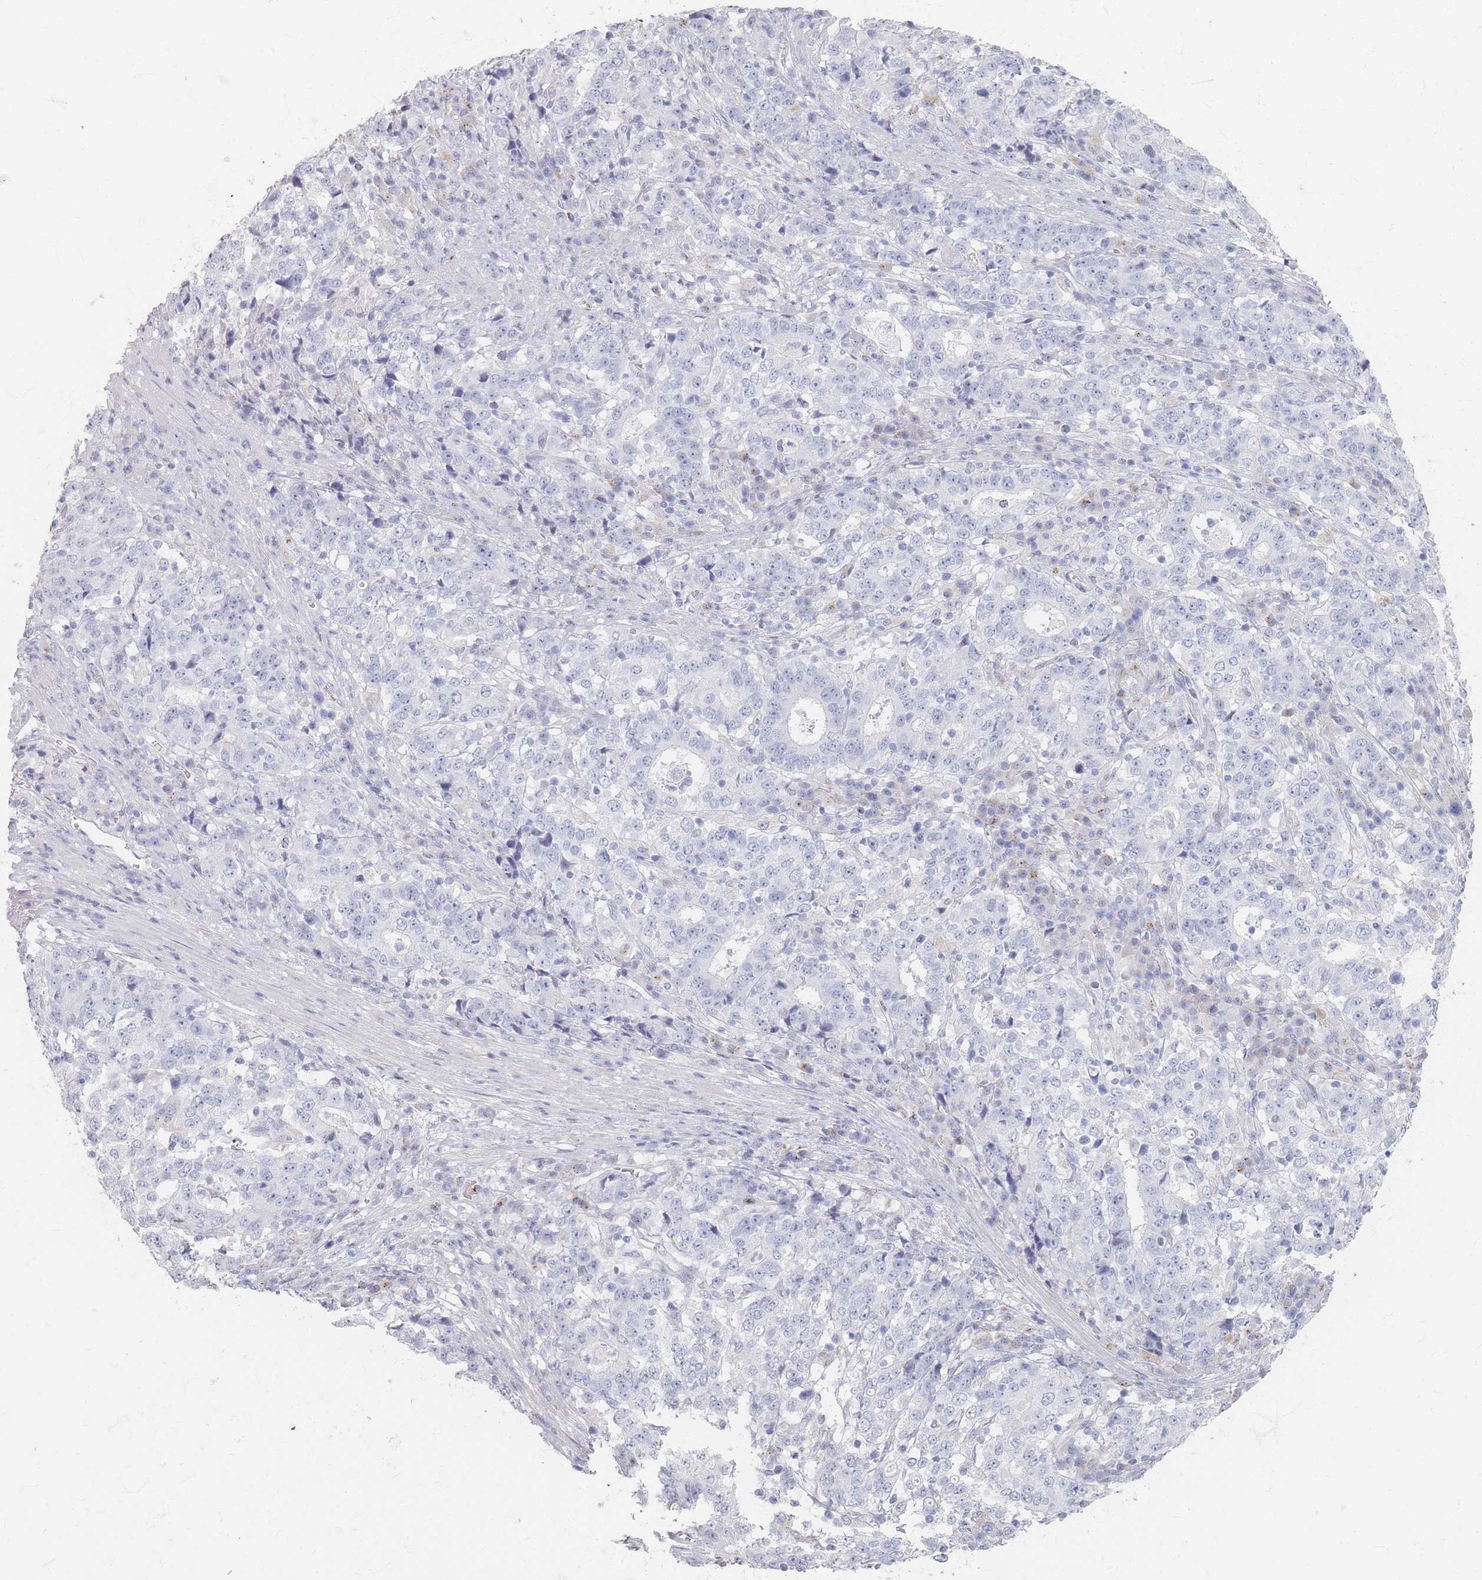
{"staining": {"intensity": "negative", "quantity": "none", "location": "none"}, "tissue": "stomach cancer", "cell_type": "Tumor cells", "image_type": "cancer", "snomed": [{"axis": "morphology", "description": "Adenocarcinoma, NOS"}, {"axis": "topography", "description": "Stomach"}], "caption": "Adenocarcinoma (stomach) was stained to show a protein in brown. There is no significant expression in tumor cells.", "gene": "SLC2A11", "patient": {"sex": "male", "age": 59}}